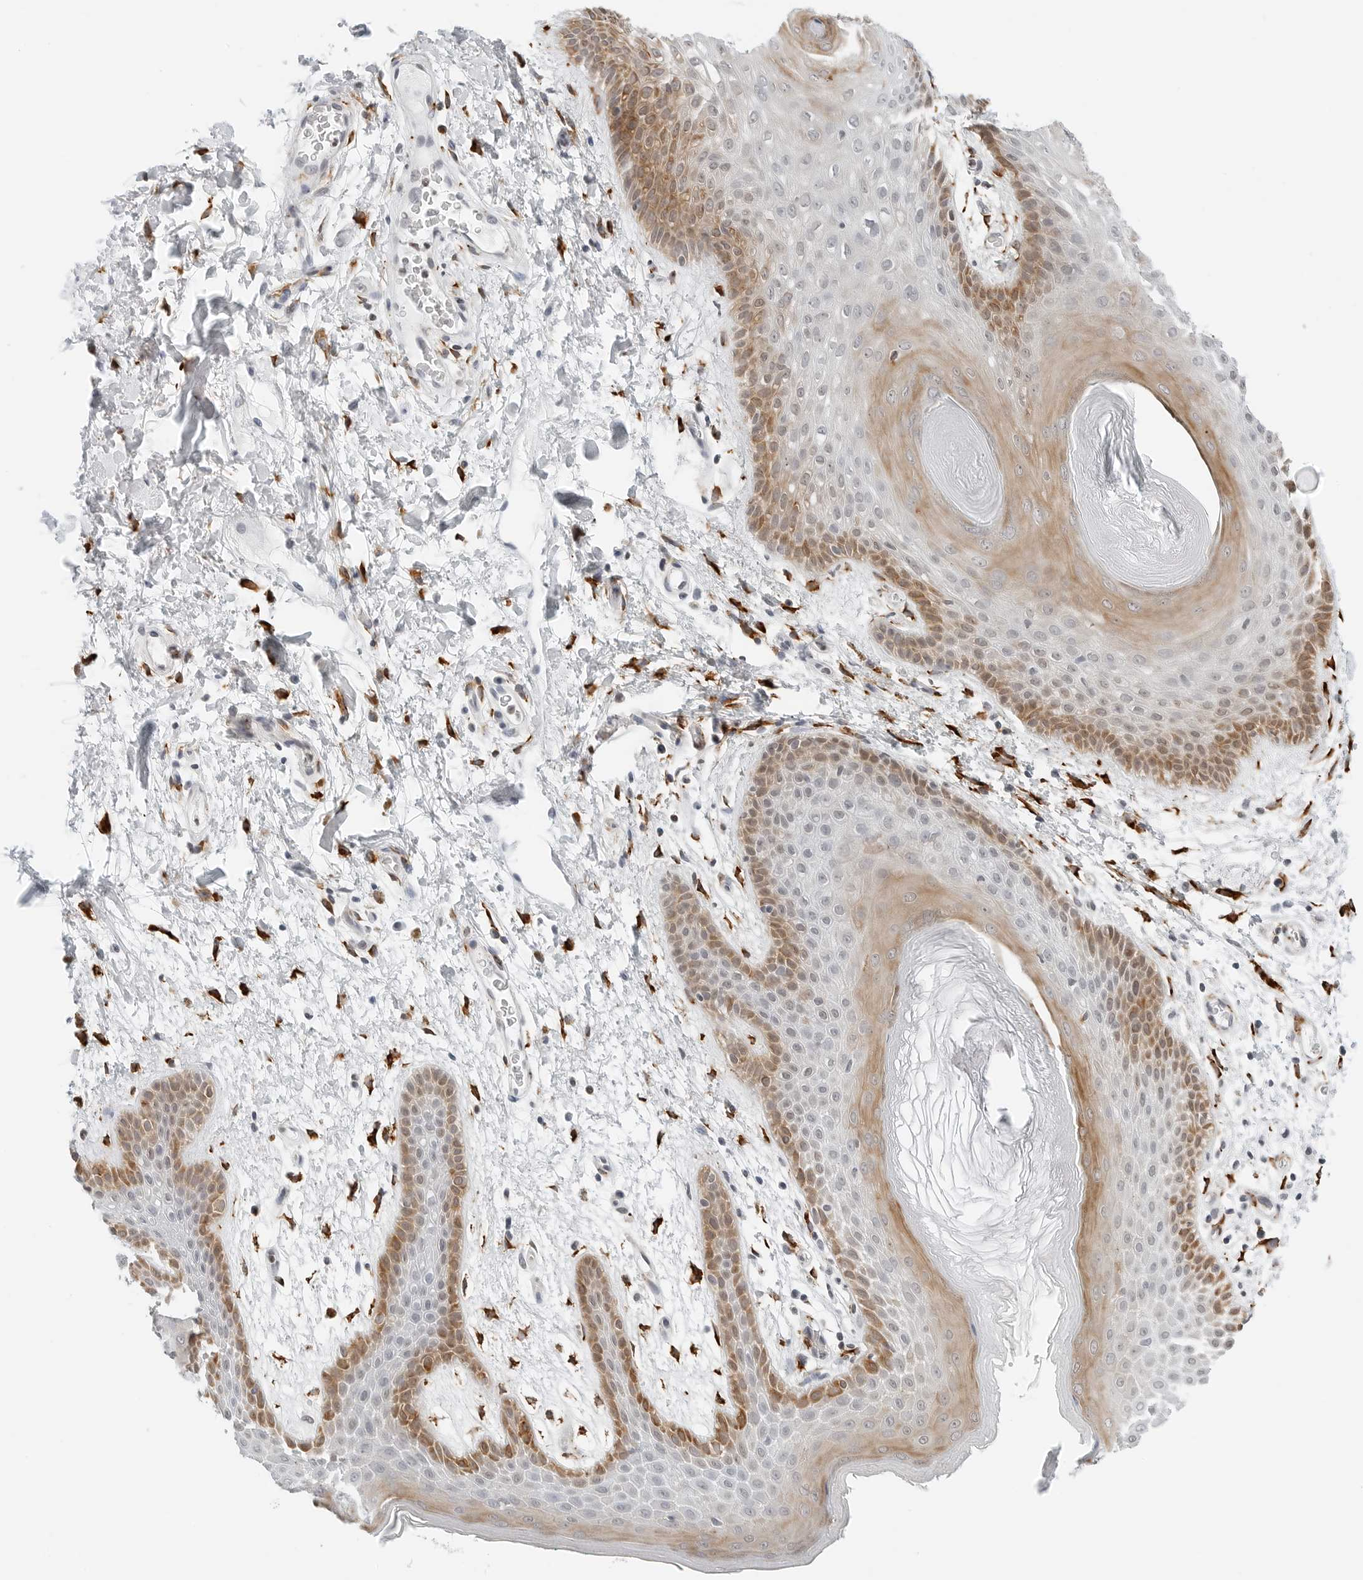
{"staining": {"intensity": "moderate", "quantity": "25%-75%", "location": "cytoplasmic/membranous"}, "tissue": "skin", "cell_type": "Epidermal cells", "image_type": "normal", "snomed": [{"axis": "morphology", "description": "Normal tissue, NOS"}, {"axis": "topography", "description": "Anal"}], "caption": "A brown stain highlights moderate cytoplasmic/membranous expression of a protein in epidermal cells of unremarkable human skin. (IHC, brightfield microscopy, high magnification).", "gene": "P4HA2", "patient": {"sex": "male", "age": 74}}